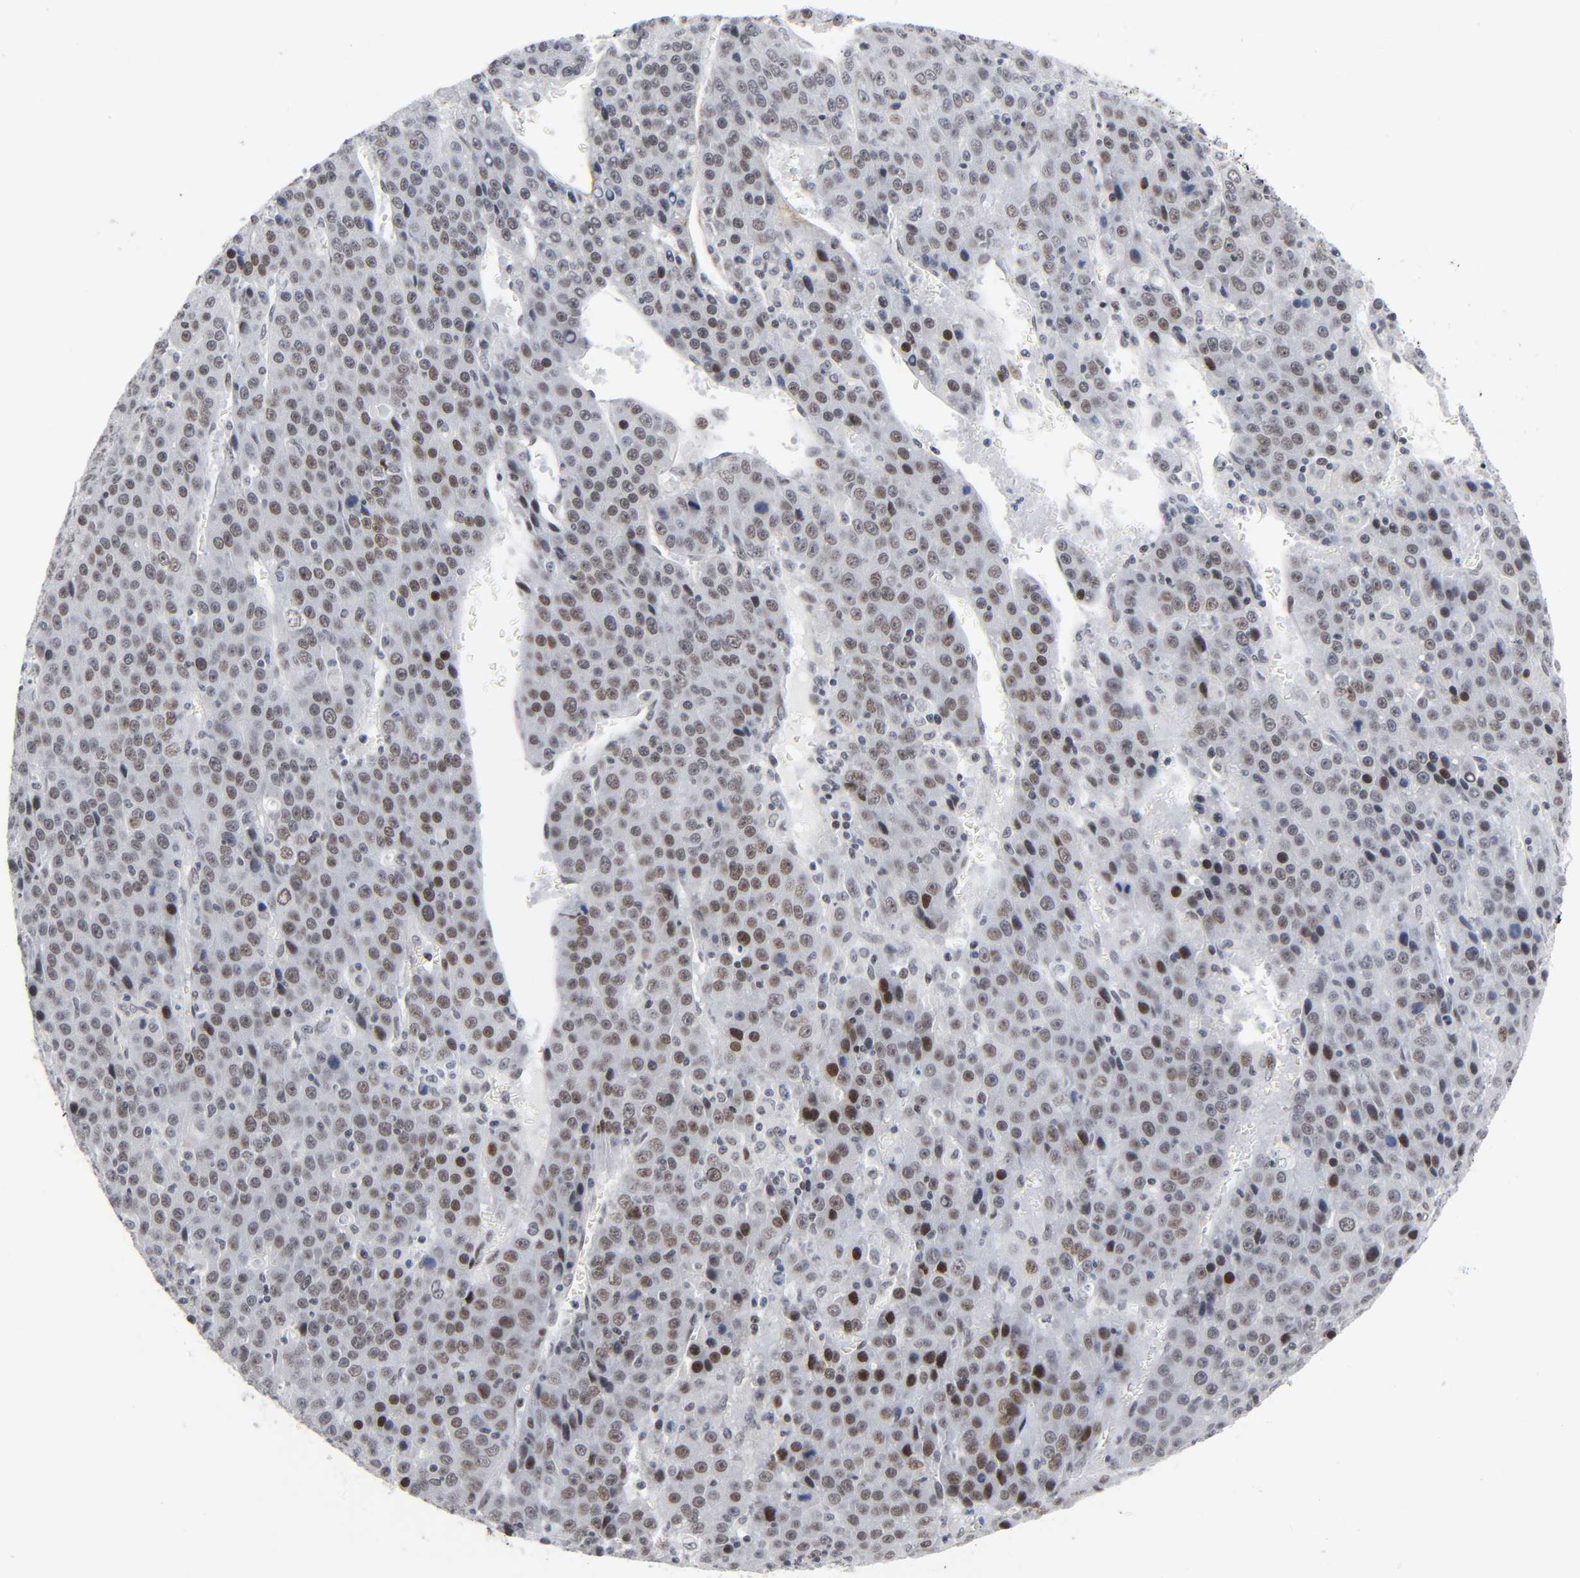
{"staining": {"intensity": "weak", "quantity": ">75%", "location": "nuclear"}, "tissue": "liver cancer", "cell_type": "Tumor cells", "image_type": "cancer", "snomed": [{"axis": "morphology", "description": "Carcinoma, Hepatocellular, NOS"}, {"axis": "topography", "description": "Liver"}], "caption": "Tumor cells reveal low levels of weak nuclear positivity in about >75% of cells in liver cancer.", "gene": "DIDO1", "patient": {"sex": "female", "age": 53}}